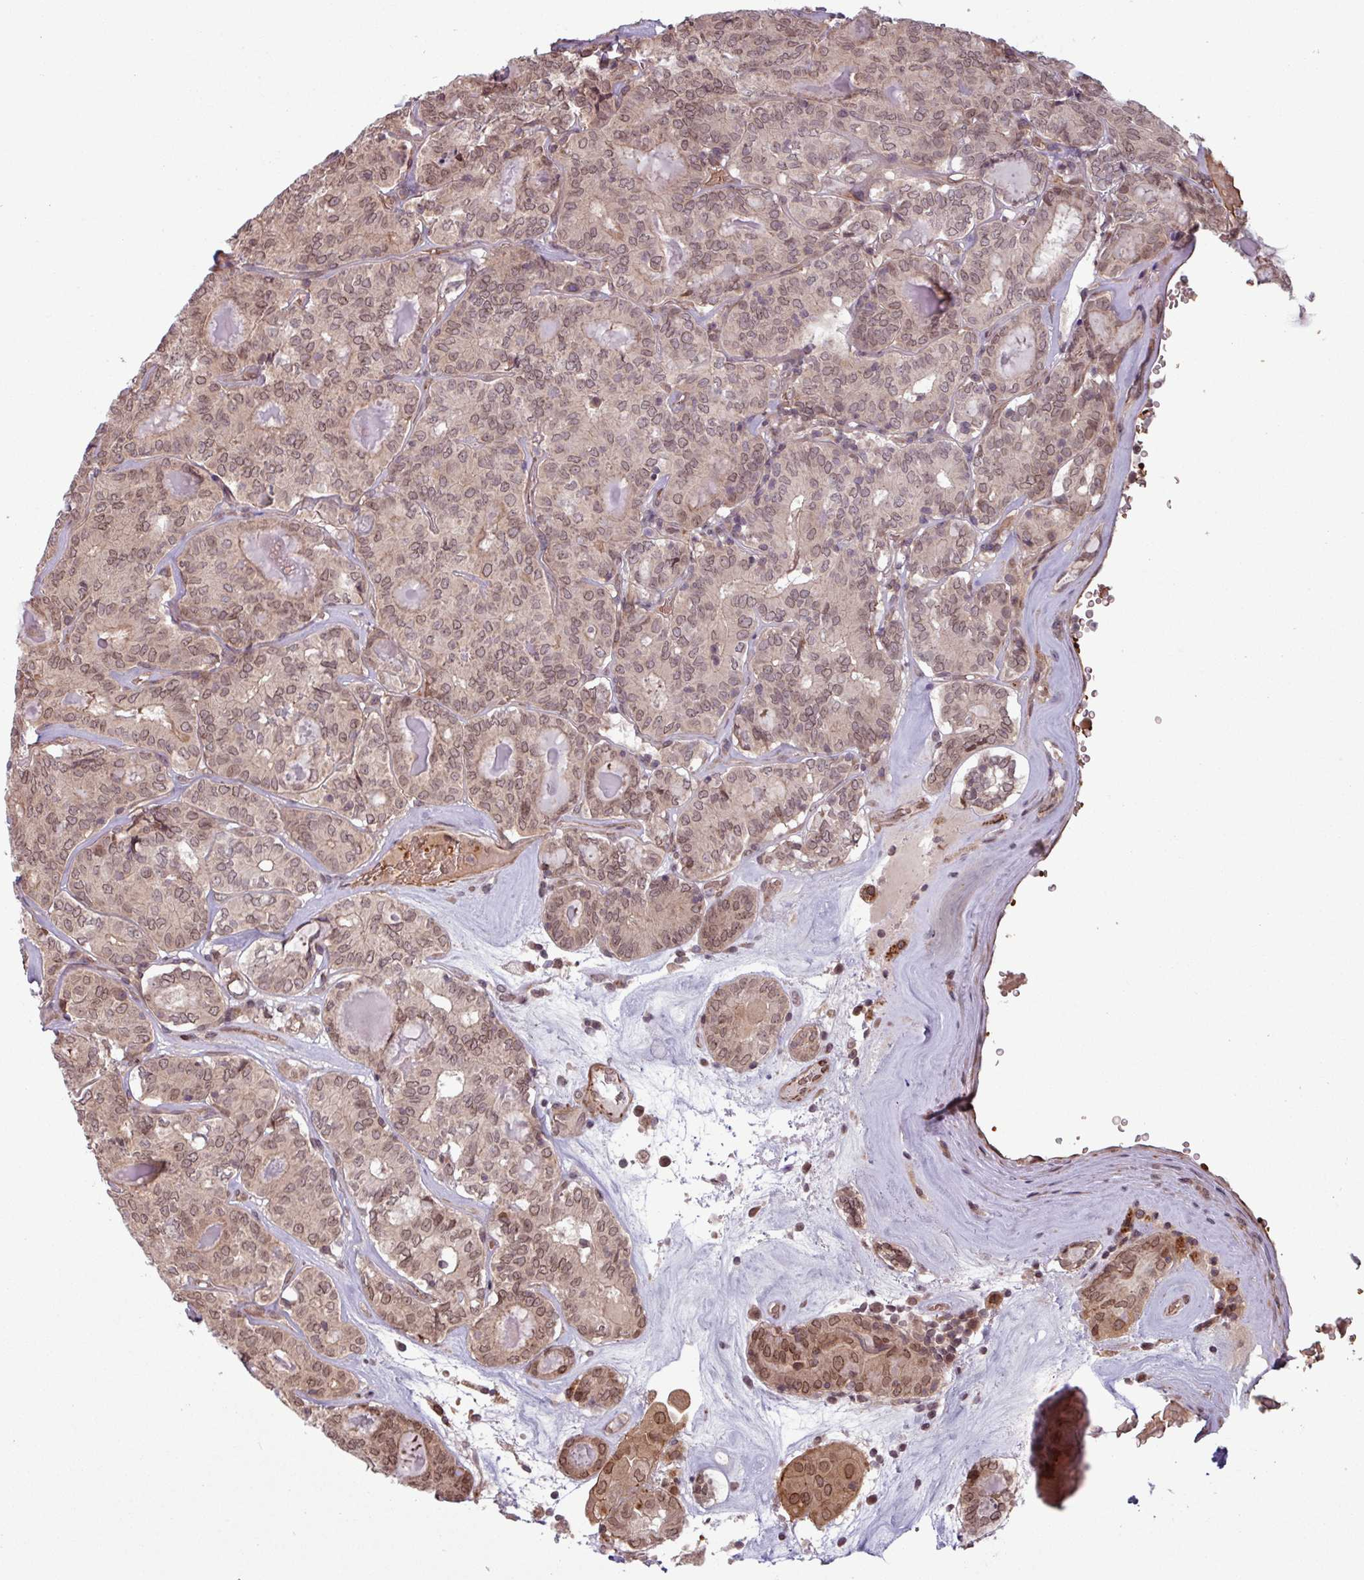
{"staining": {"intensity": "weak", "quantity": ">75%", "location": "cytoplasmic/membranous,nuclear"}, "tissue": "thyroid cancer", "cell_type": "Tumor cells", "image_type": "cancer", "snomed": [{"axis": "morphology", "description": "Papillary adenocarcinoma, NOS"}, {"axis": "topography", "description": "Thyroid gland"}], "caption": "Brown immunohistochemical staining in human thyroid cancer (papillary adenocarcinoma) reveals weak cytoplasmic/membranous and nuclear staining in approximately >75% of tumor cells. Using DAB (brown) and hematoxylin (blue) stains, captured at high magnification using brightfield microscopy.", "gene": "RBM4B", "patient": {"sex": "female", "age": 72}}